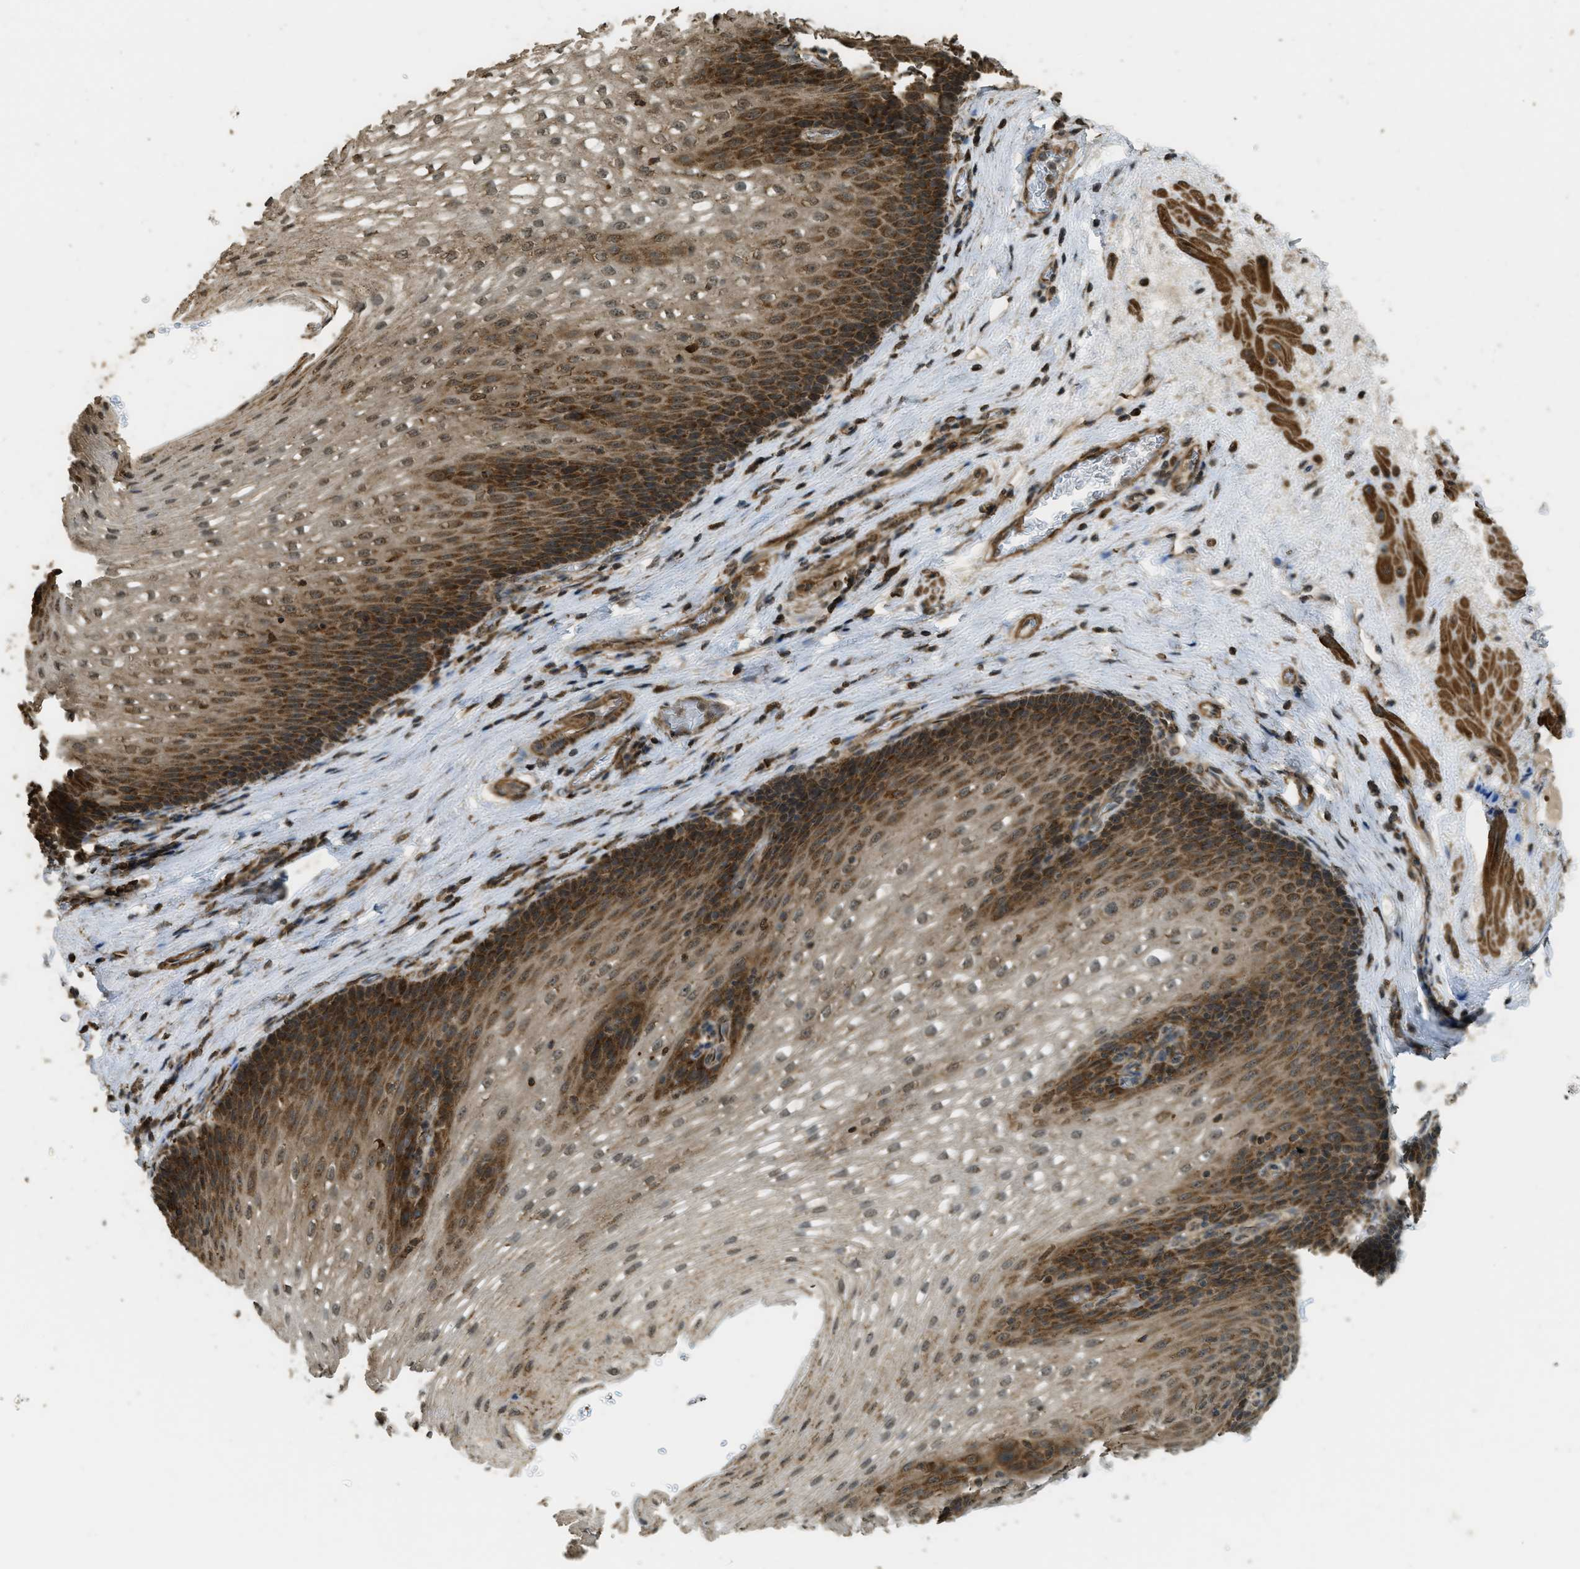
{"staining": {"intensity": "strong", "quantity": ">75%", "location": "cytoplasmic/membranous,nuclear"}, "tissue": "esophagus", "cell_type": "Squamous epithelial cells", "image_type": "normal", "snomed": [{"axis": "morphology", "description": "Normal tissue, NOS"}, {"axis": "topography", "description": "Esophagus"}], "caption": "Immunohistochemistry photomicrograph of normal esophagus: esophagus stained using immunohistochemistry exhibits high levels of strong protein expression localized specifically in the cytoplasmic/membranous,nuclear of squamous epithelial cells, appearing as a cytoplasmic/membranous,nuclear brown color.", "gene": "CTPS1", "patient": {"sex": "male", "age": 48}}